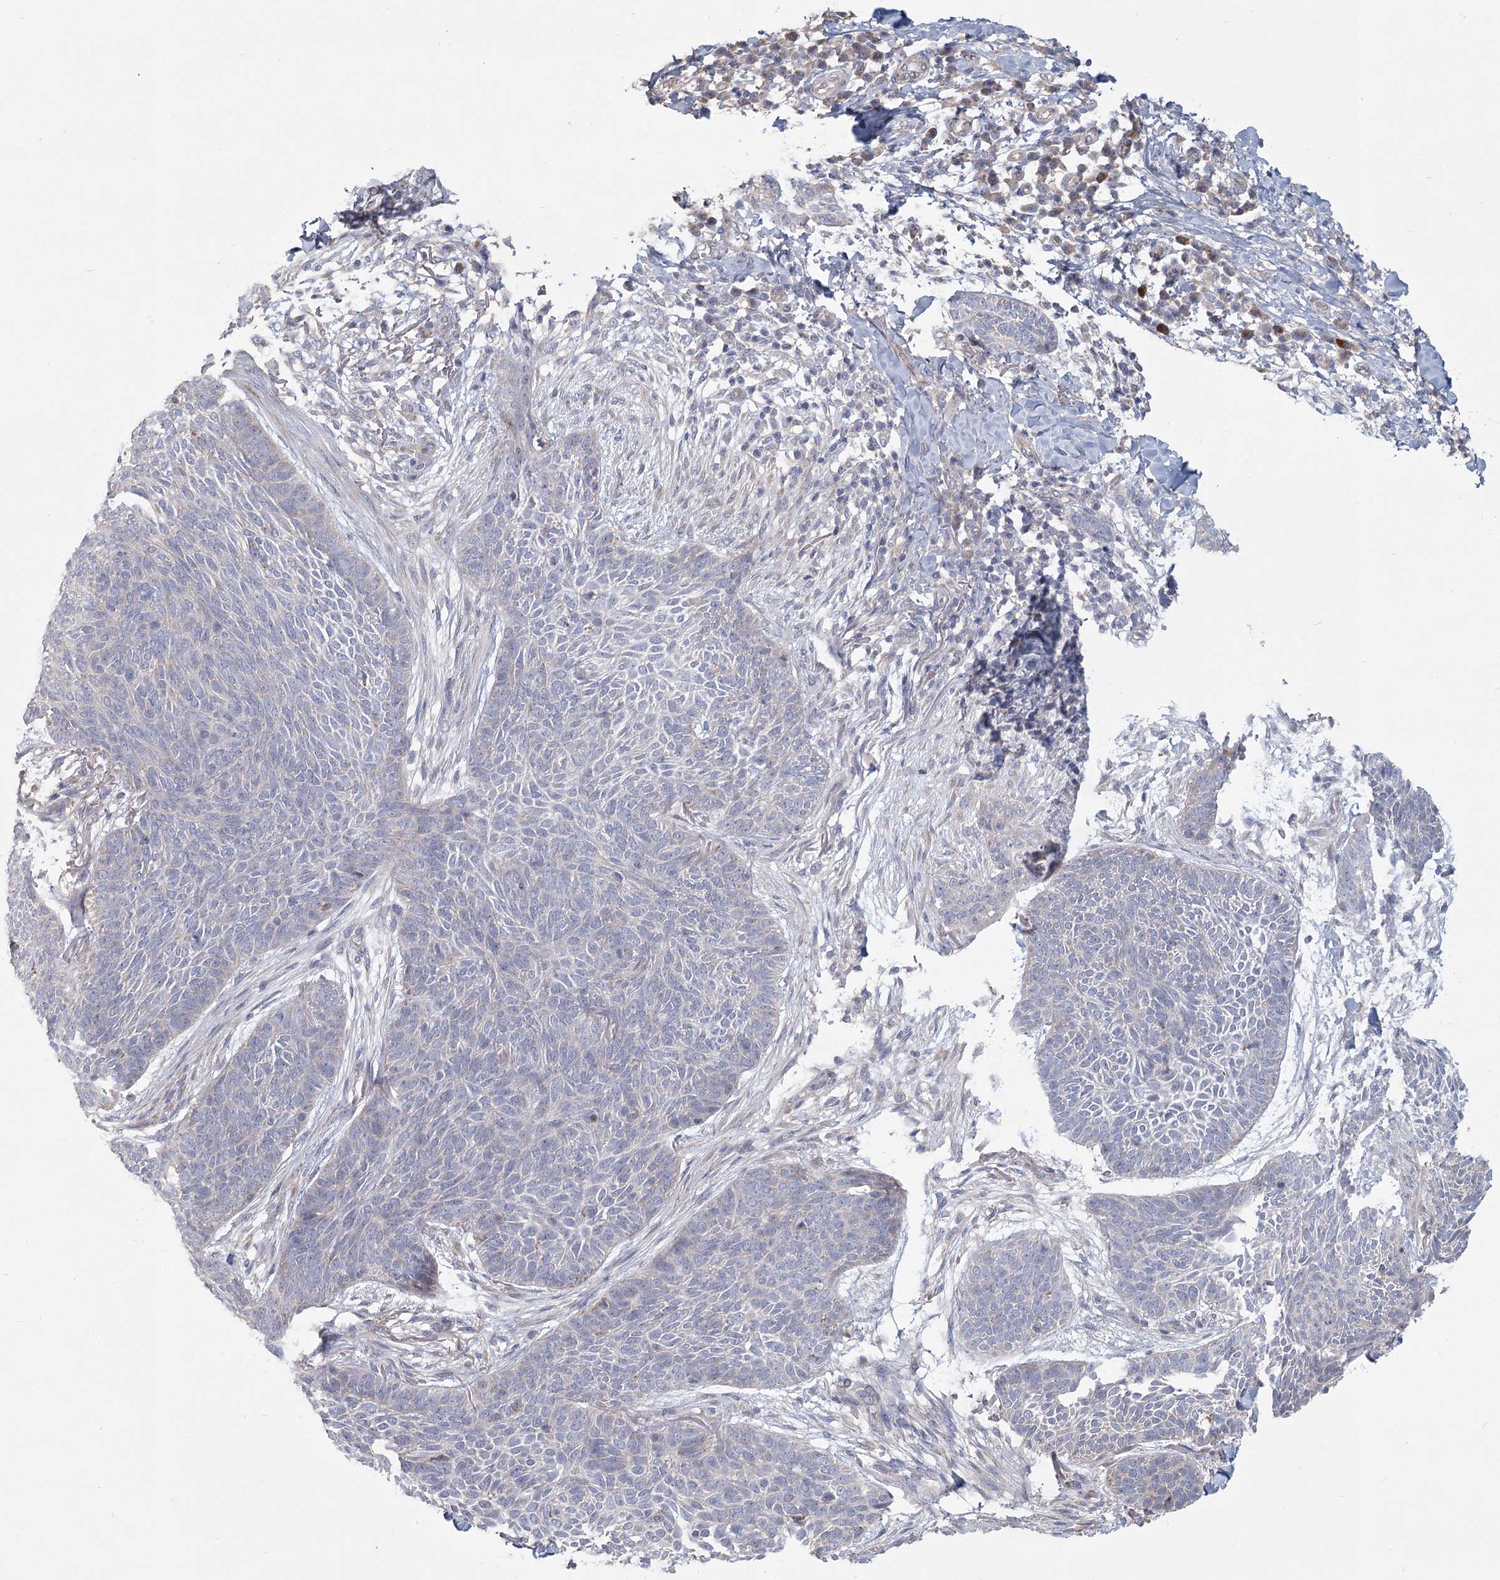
{"staining": {"intensity": "negative", "quantity": "none", "location": "none"}, "tissue": "skin cancer", "cell_type": "Tumor cells", "image_type": "cancer", "snomed": [{"axis": "morphology", "description": "Basal cell carcinoma"}, {"axis": "topography", "description": "Skin"}], "caption": "The IHC micrograph has no significant staining in tumor cells of skin basal cell carcinoma tissue.", "gene": "CNTLN", "patient": {"sex": "male", "age": 85}}